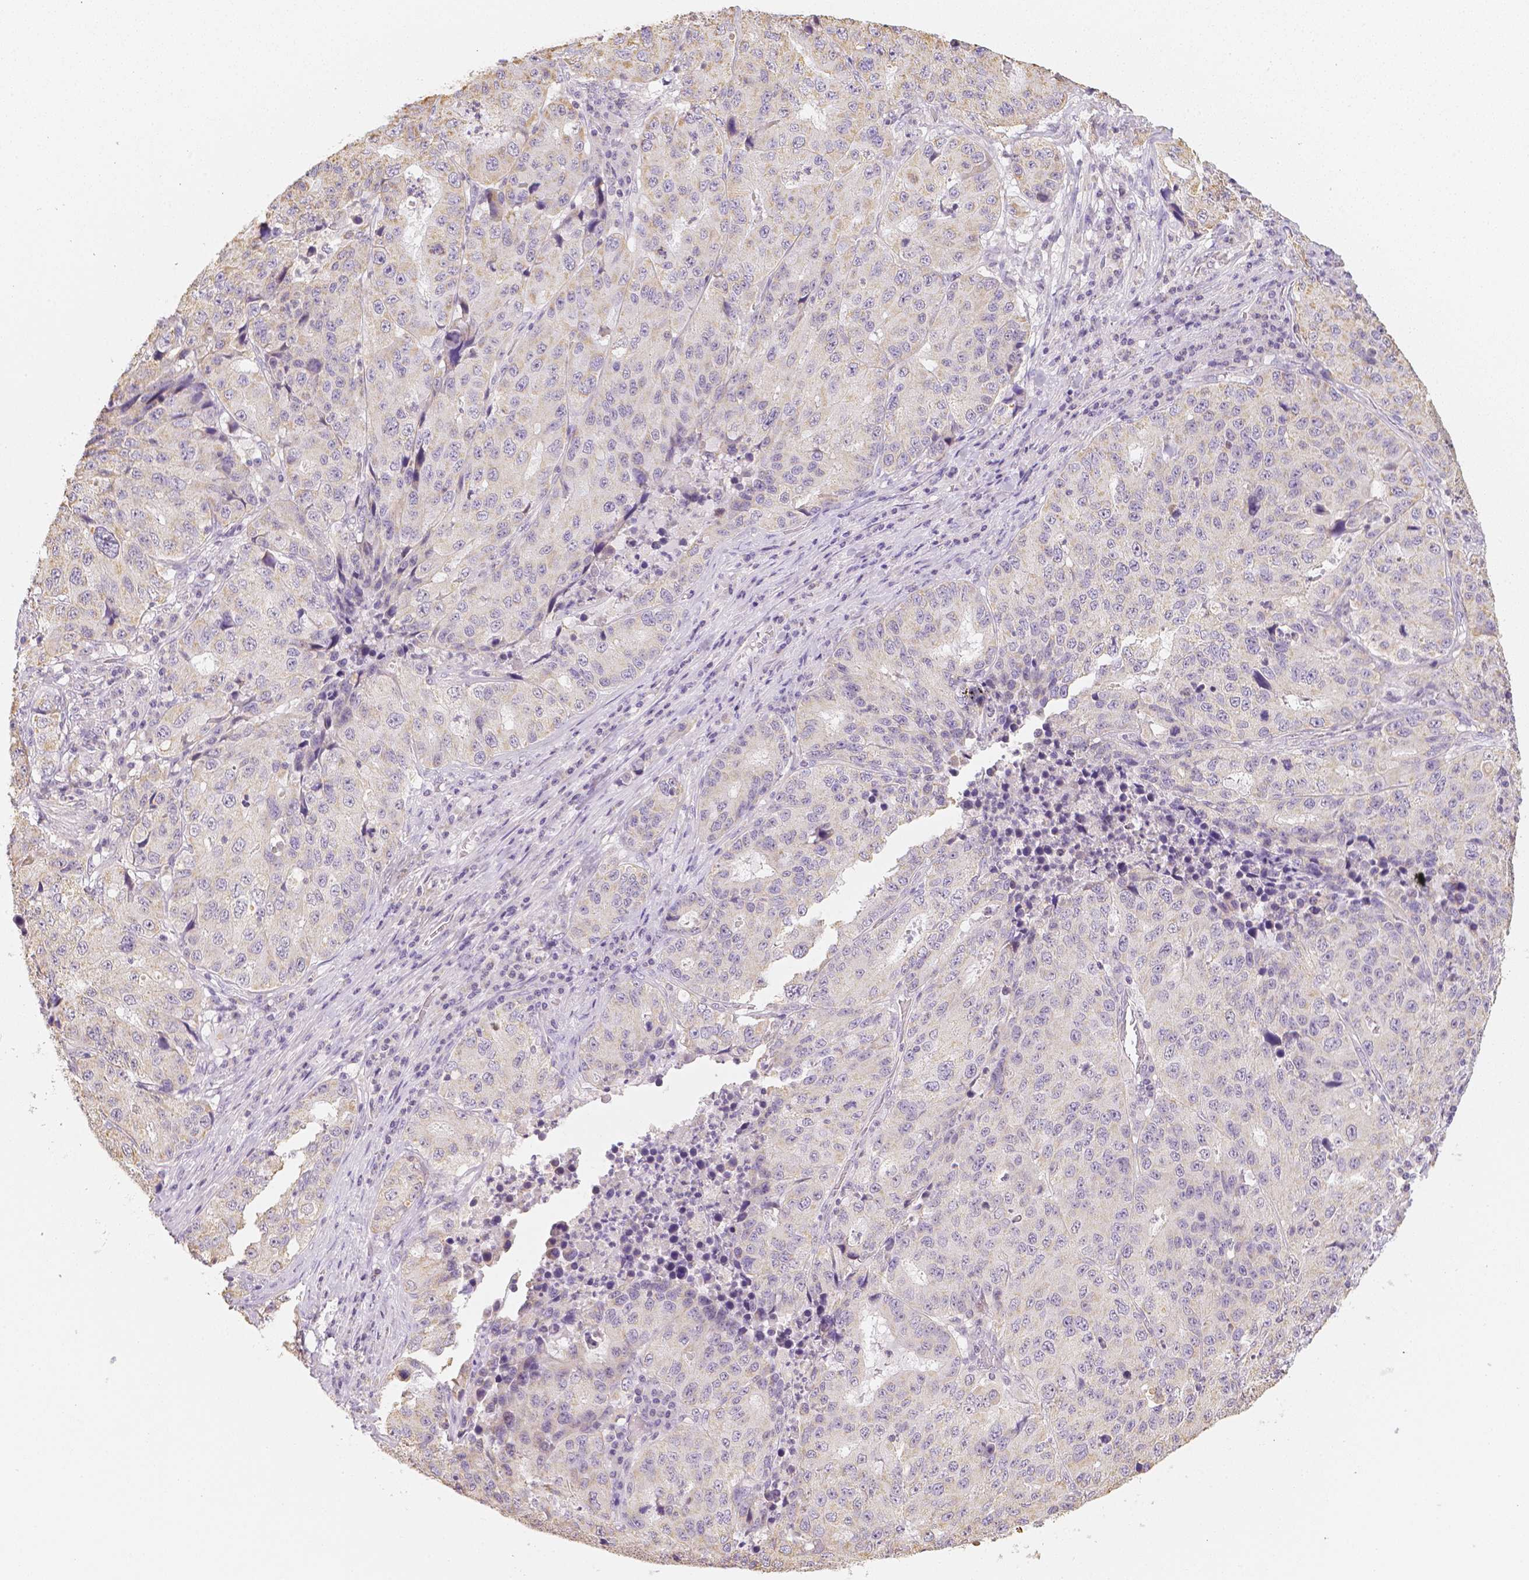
{"staining": {"intensity": "weak", "quantity": ">75%", "location": "cytoplasmic/membranous"}, "tissue": "stomach cancer", "cell_type": "Tumor cells", "image_type": "cancer", "snomed": [{"axis": "morphology", "description": "Adenocarcinoma, NOS"}, {"axis": "topography", "description": "Stomach"}], "caption": "This is a histology image of immunohistochemistry (IHC) staining of stomach cancer, which shows weak staining in the cytoplasmic/membranous of tumor cells.", "gene": "NVL", "patient": {"sex": "male", "age": 71}}